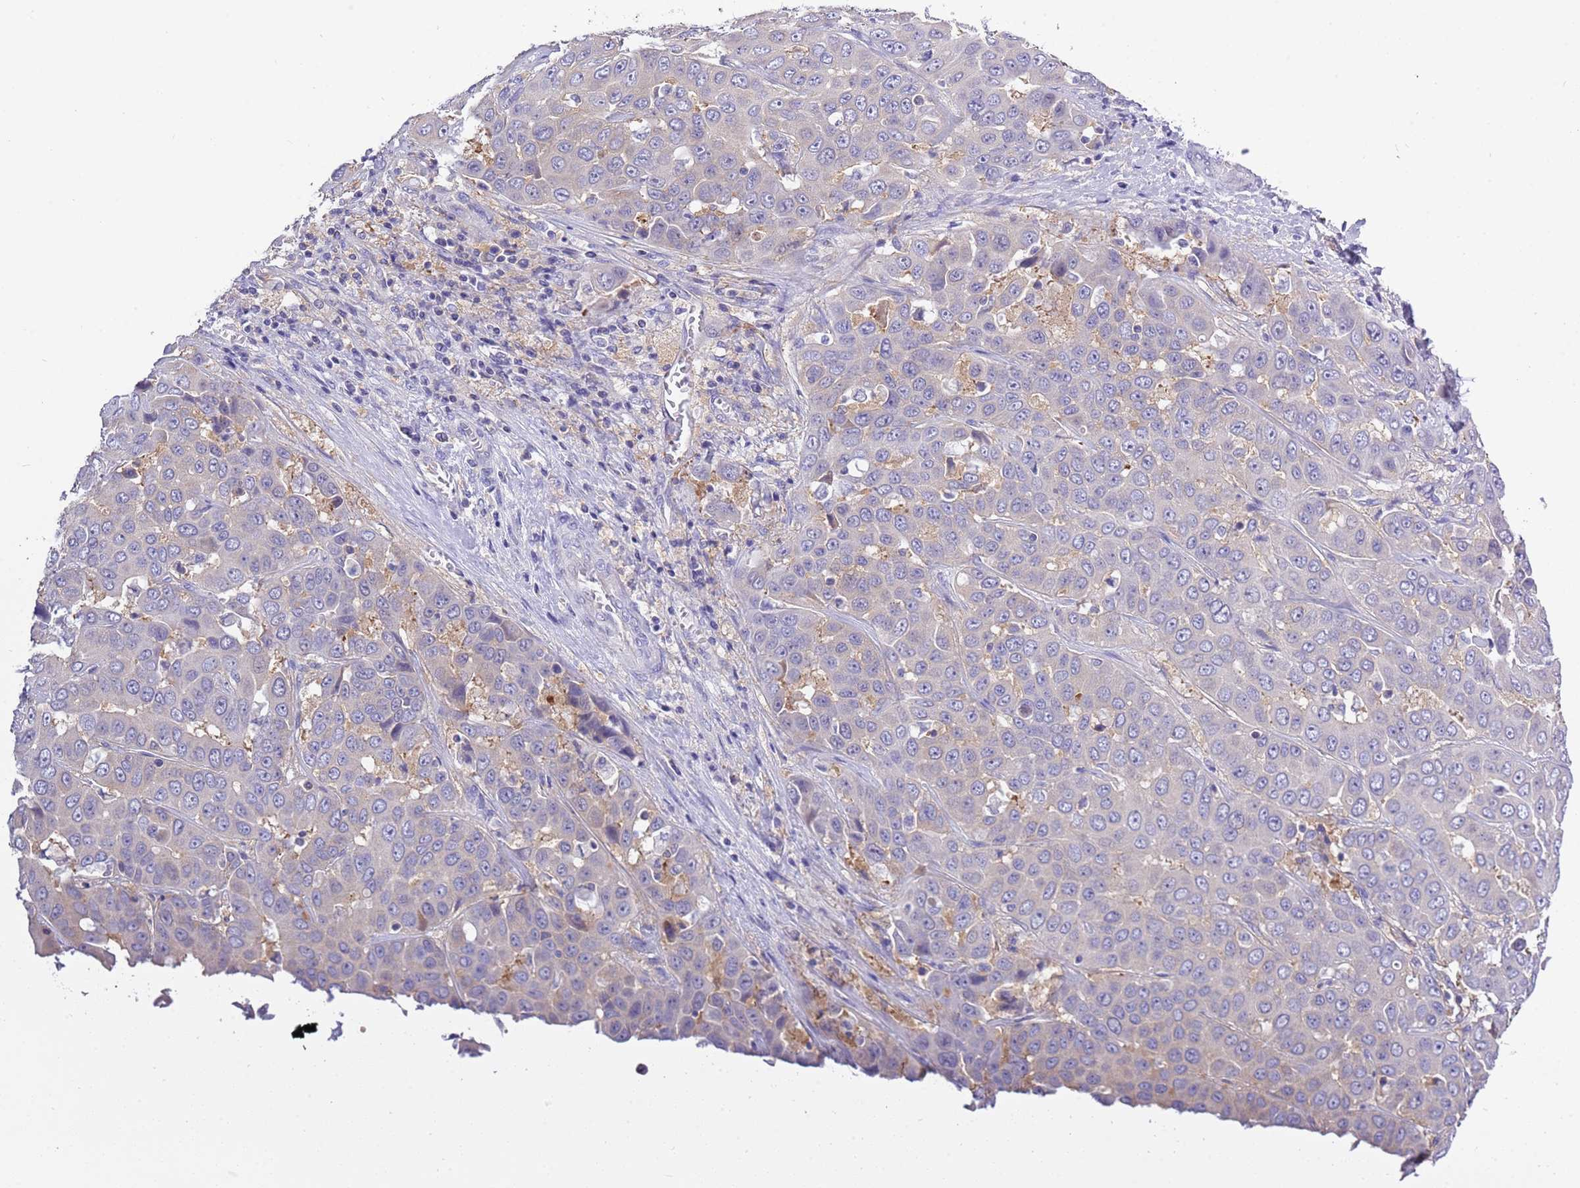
{"staining": {"intensity": "negative", "quantity": "none", "location": "none"}, "tissue": "liver cancer", "cell_type": "Tumor cells", "image_type": "cancer", "snomed": [{"axis": "morphology", "description": "Cholangiocarcinoma"}, {"axis": "topography", "description": "Liver"}], "caption": "This is an immunohistochemistry photomicrograph of human cholangiocarcinoma (liver). There is no expression in tumor cells.", "gene": "STIP1", "patient": {"sex": "female", "age": 52}}